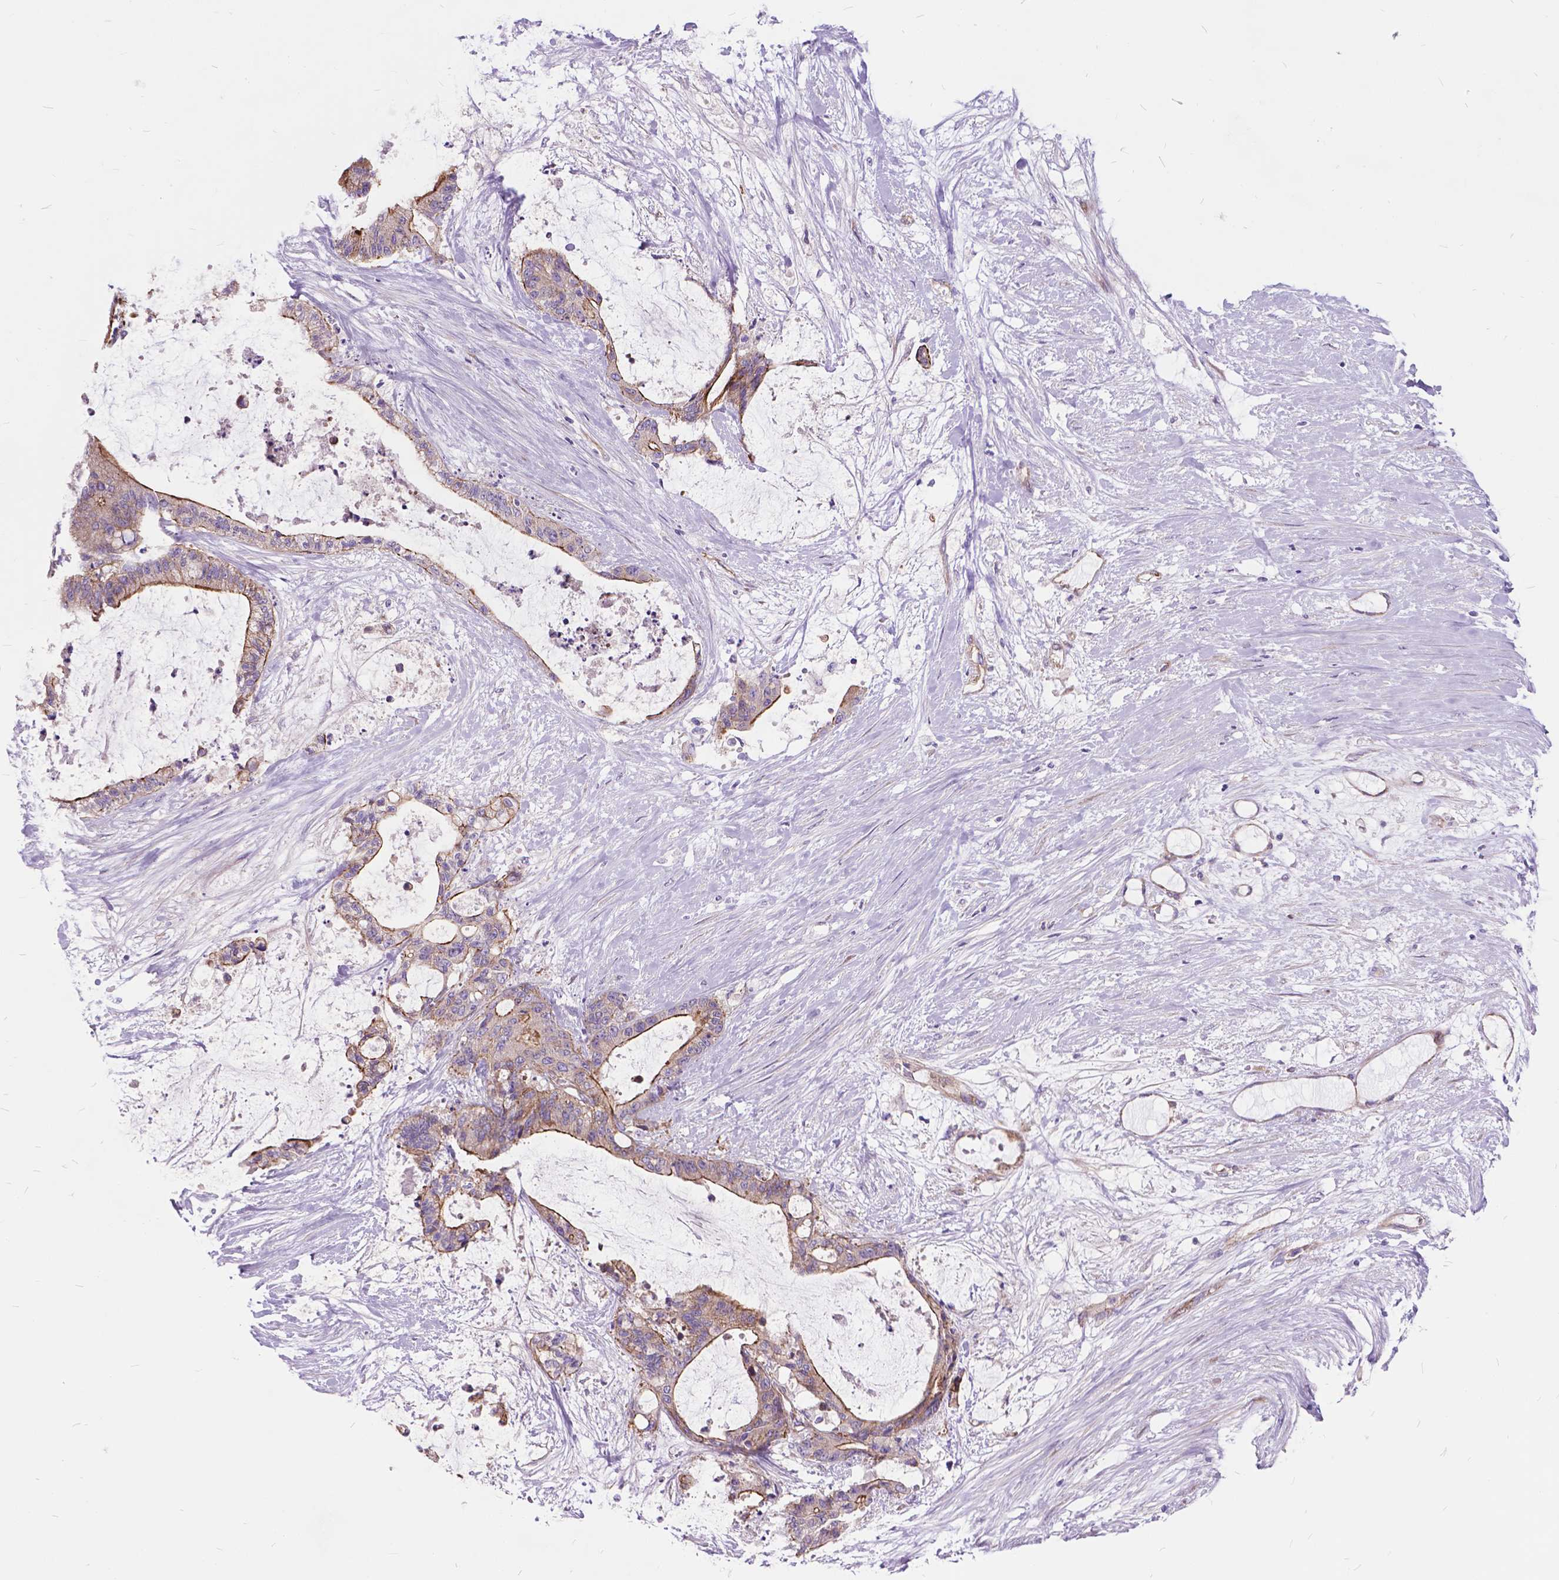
{"staining": {"intensity": "weak", "quantity": ">75%", "location": "cytoplasmic/membranous"}, "tissue": "liver cancer", "cell_type": "Tumor cells", "image_type": "cancer", "snomed": [{"axis": "morphology", "description": "Normal tissue, NOS"}, {"axis": "morphology", "description": "Cholangiocarcinoma"}, {"axis": "topography", "description": "Liver"}, {"axis": "topography", "description": "Peripheral nerve tissue"}], "caption": "Human liver cancer stained for a protein (brown) shows weak cytoplasmic/membranous positive positivity in about >75% of tumor cells.", "gene": "FLT4", "patient": {"sex": "female", "age": 73}}